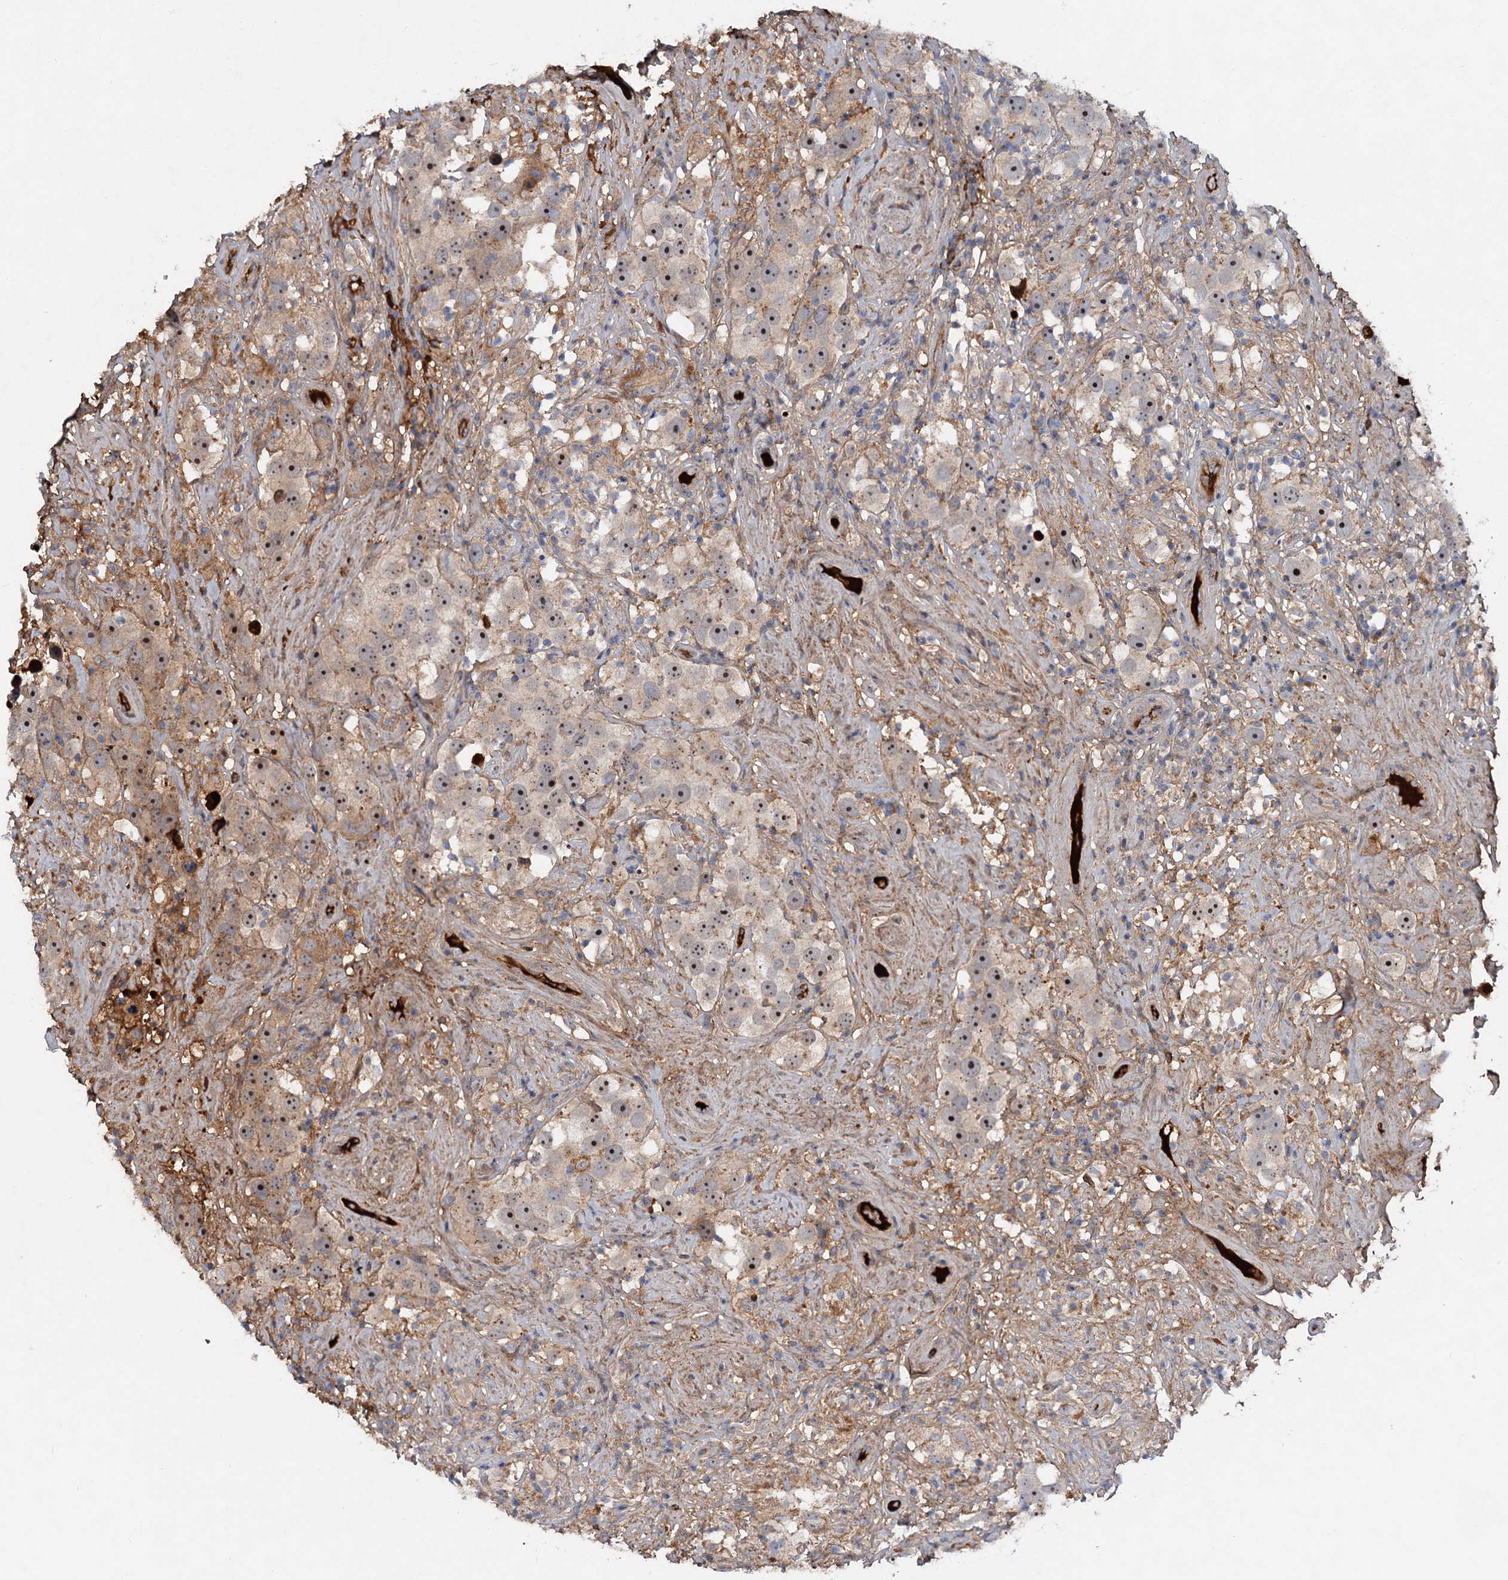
{"staining": {"intensity": "moderate", "quantity": "25%-75%", "location": "nuclear"}, "tissue": "testis cancer", "cell_type": "Tumor cells", "image_type": "cancer", "snomed": [{"axis": "morphology", "description": "Seminoma, NOS"}, {"axis": "topography", "description": "Testis"}], "caption": "This micrograph shows seminoma (testis) stained with immunohistochemistry (IHC) to label a protein in brown. The nuclear of tumor cells show moderate positivity for the protein. Nuclei are counter-stained blue.", "gene": "CHRD", "patient": {"sex": "male", "age": 49}}